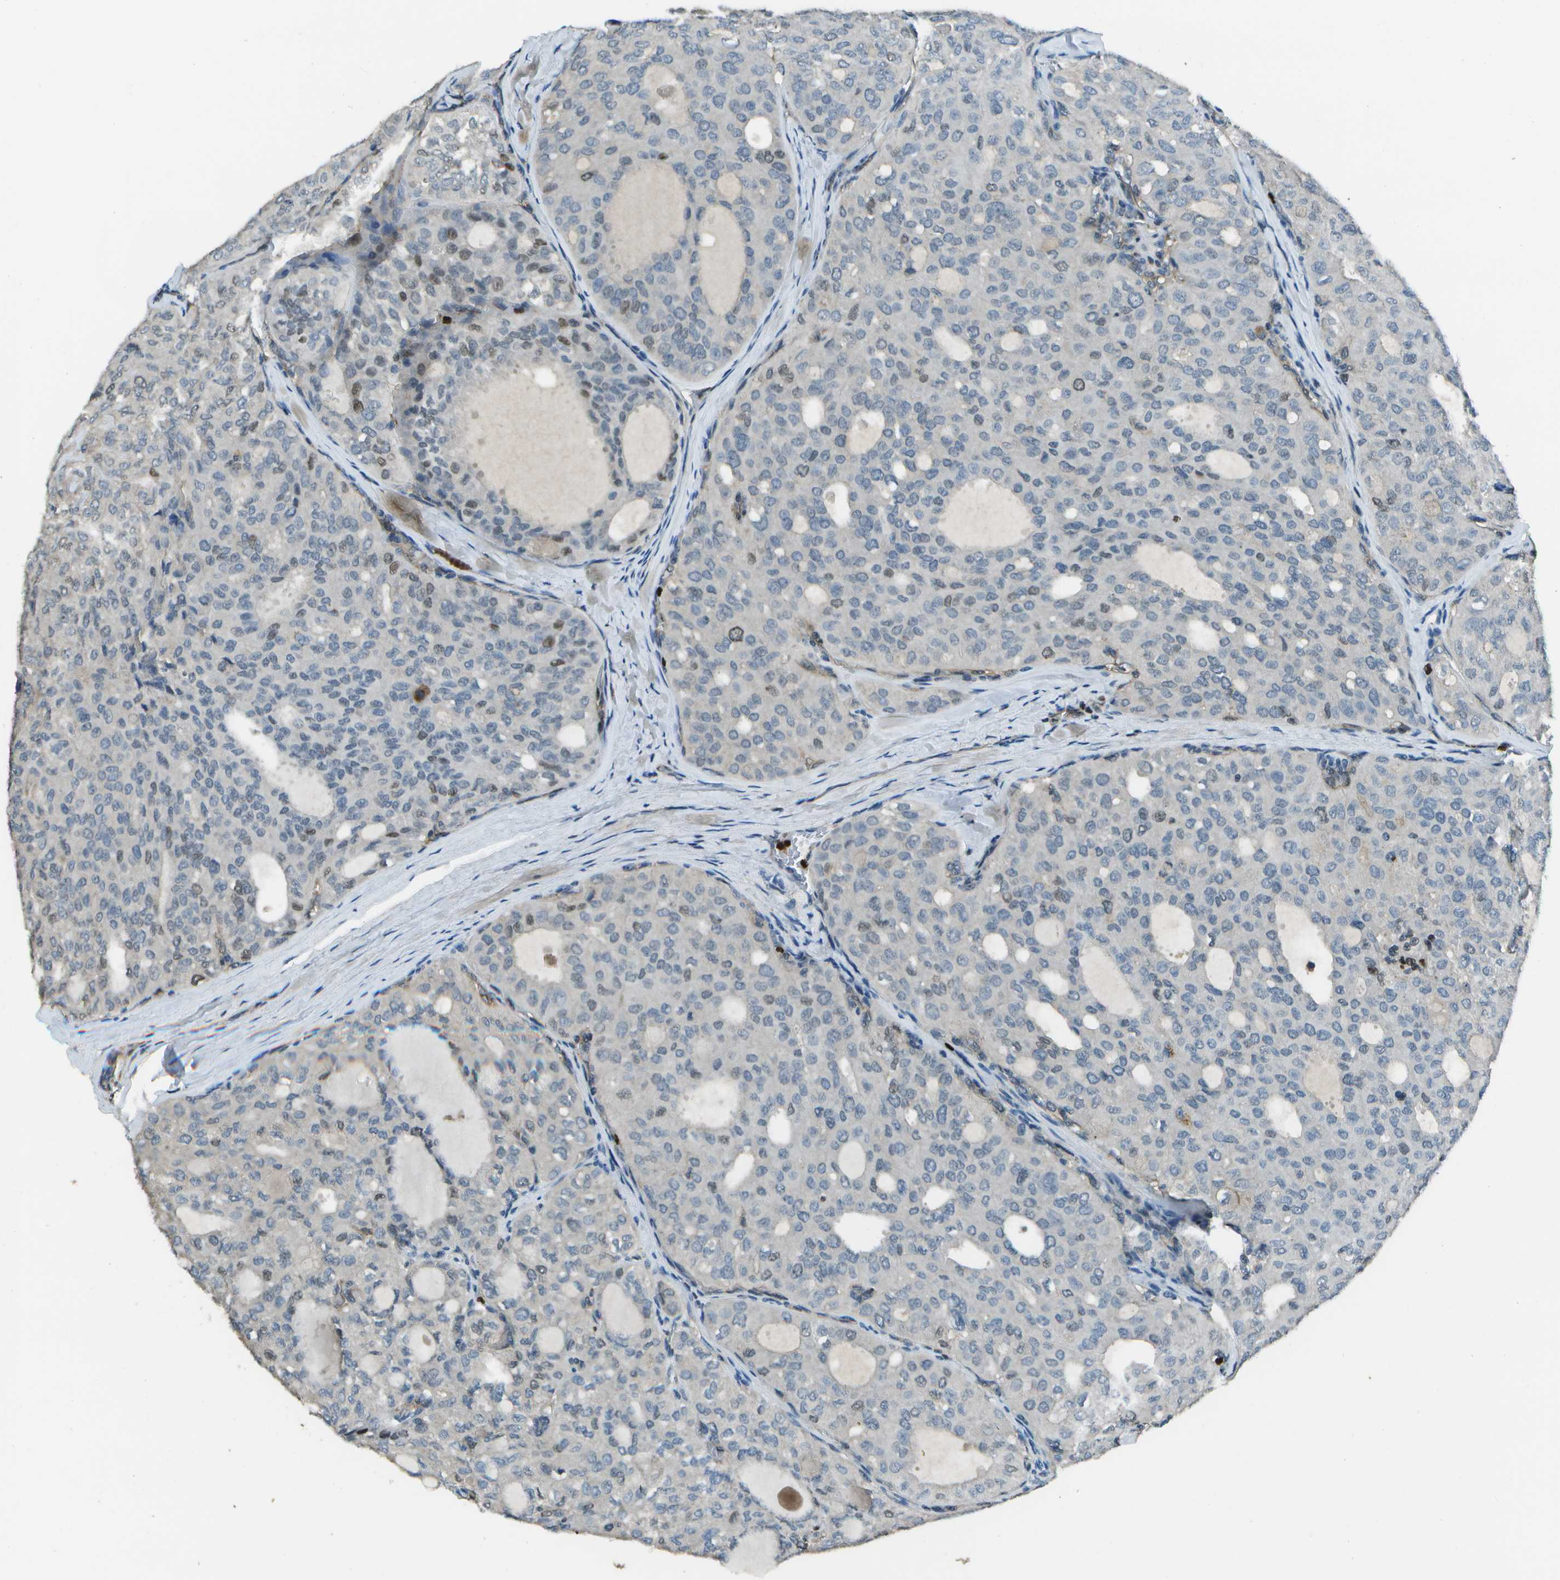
{"staining": {"intensity": "weak", "quantity": "<25%", "location": "nuclear"}, "tissue": "thyroid cancer", "cell_type": "Tumor cells", "image_type": "cancer", "snomed": [{"axis": "morphology", "description": "Follicular adenoma carcinoma, NOS"}, {"axis": "topography", "description": "Thyroid gland"}], "caption": "Tumor cells show no significant positivity in thyroid cancer. (DAB (3,3'-diaminobenzidine) immunohistochemistry, high magnification).", "gene": "PDLIM1", "patient": {"sex": "male", "age": 75}}